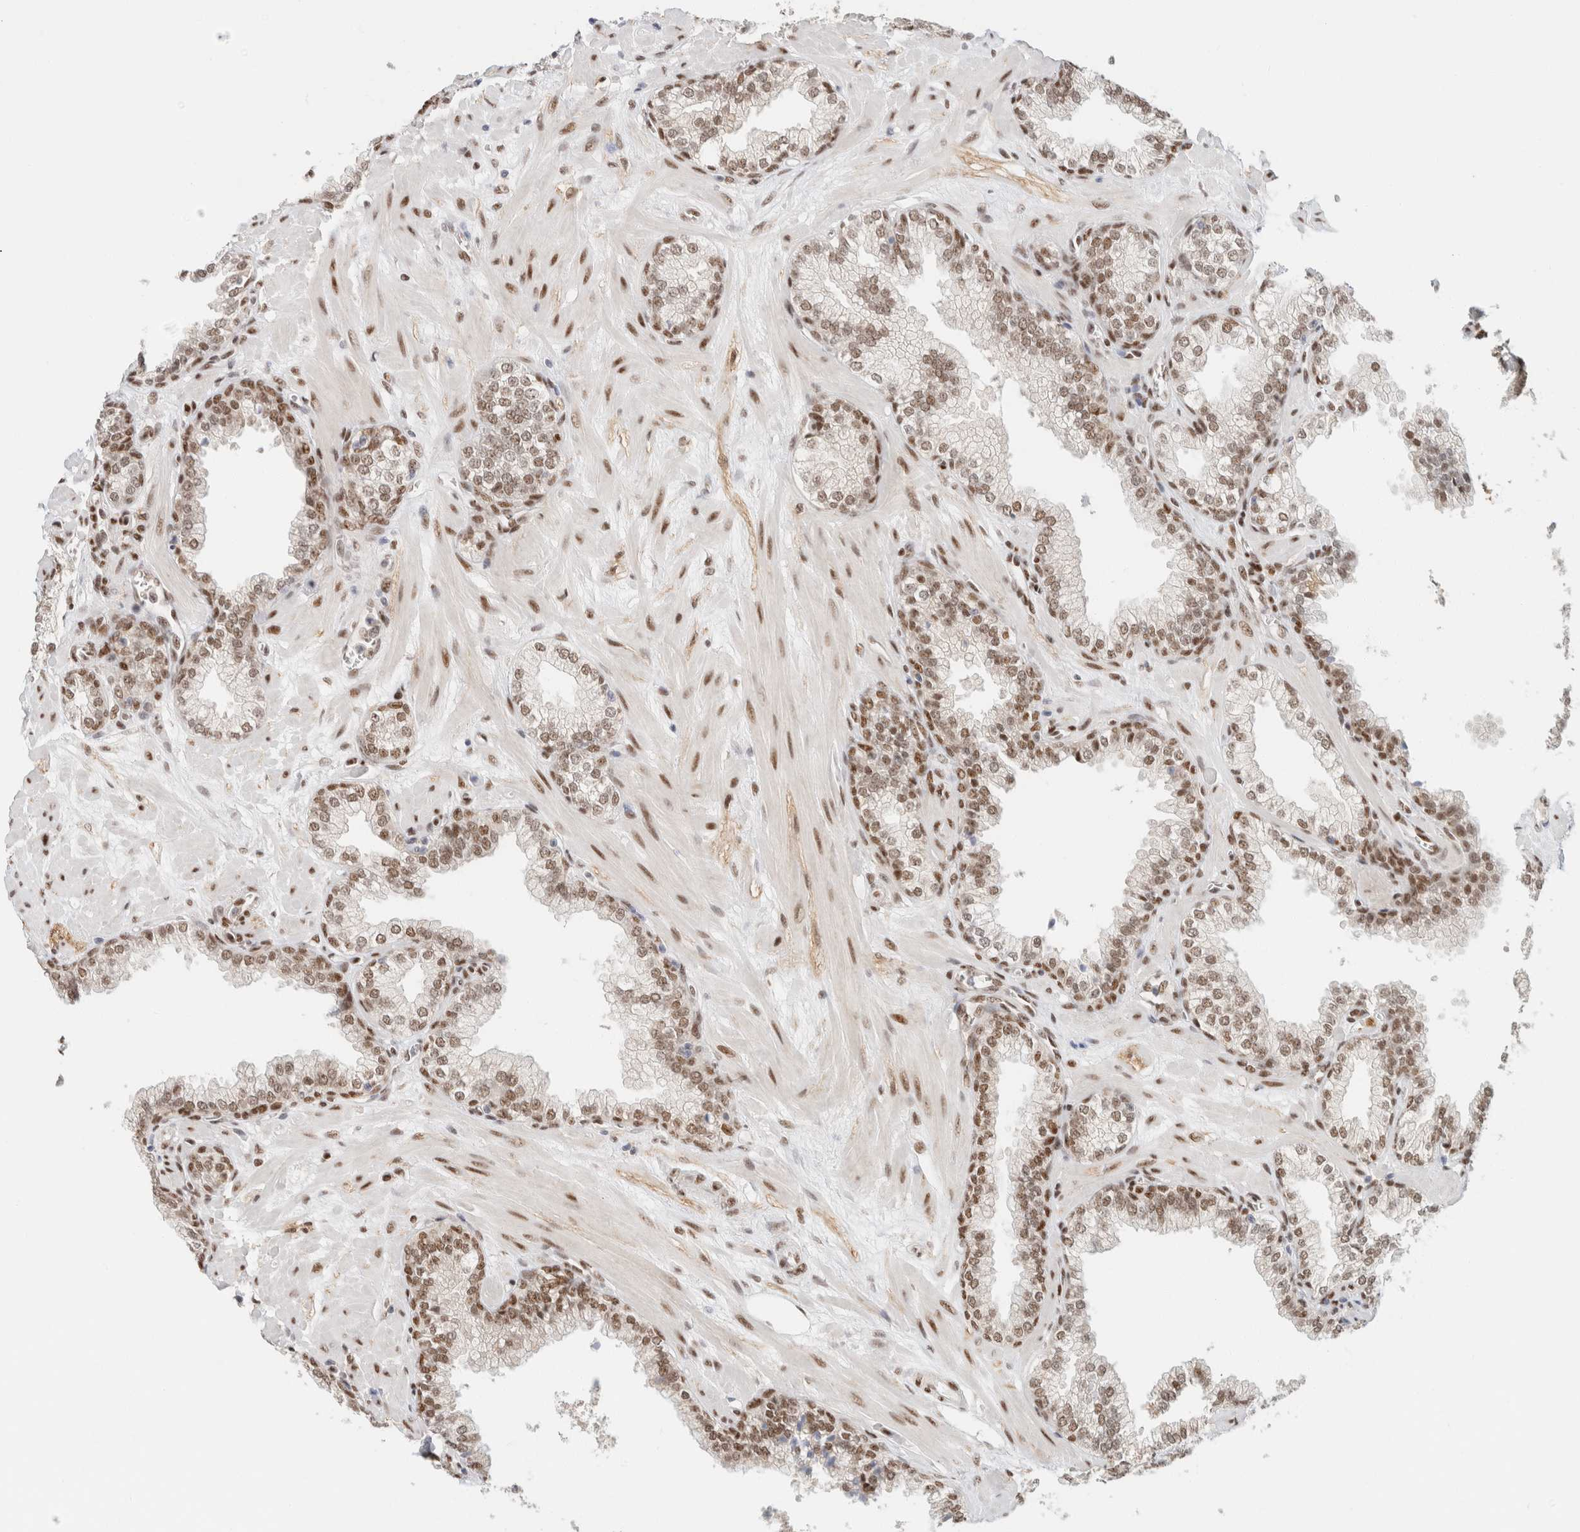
{"staining": {"intensity": "moderate", "quantity": ">75%", "location": "nuclear"}, "tissue": "prostate", "cell_type": "Glandular cells", "image_type": "normal", "snomed": [{"axis": "morphology", "description": "Normal tissue, NOS"}, {"axis": "morphology", "description": "Urothelial carcinoma, Low grade"}, {"axis": "topography", "description": "Urinary bladder"}, {"axis": "topography", "description": "Prostate"}], "caption": "Immunohistochemistry (IHC) of unremarkable prostate reveals medium levels of moderate nuclear expression in about >75% of glandular cells.", "gene": "ZNF768", "patient": {"sex": "male", "age": 60}}